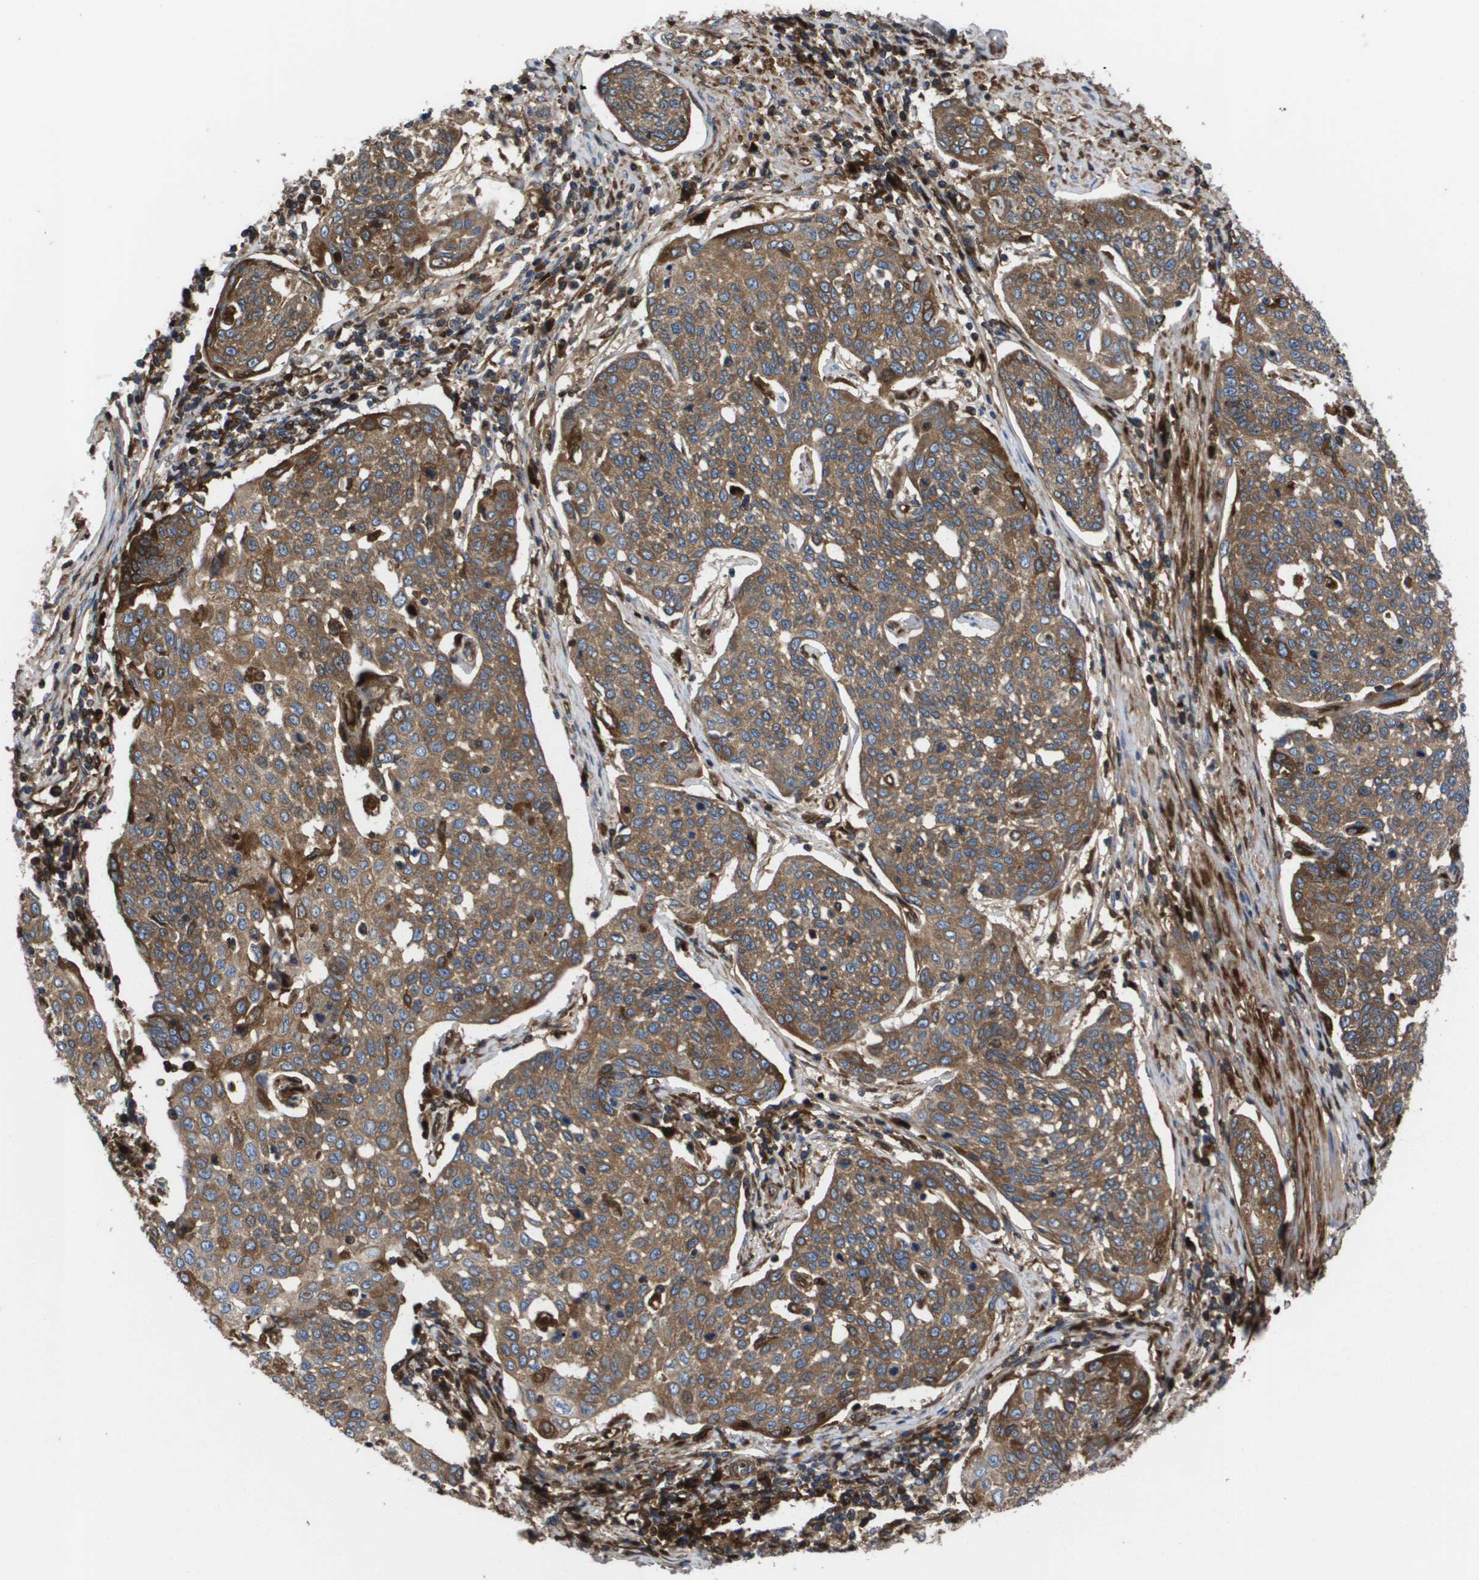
{"staining": {"intensity": "moderate", "quantity": ">75%", "location": "cytoplasmic/membranous"}, "tissue": "cervical cancer", "cell_type": "Tumor cells", "image_type": "cancer", "snomed": [{"axis": "morphology", "description": "Squamous cell carcinoma, NOS"}, {"axis": "topography", "description": "Cervix"}], "caption": "This is an image of IHC staining of cervical cancer, which shows moderate positivity in the cytoplasmic/membranous of tumor cells.", "gene": "SERPINA6", "patient": {"sex": "female", "age": 34}}